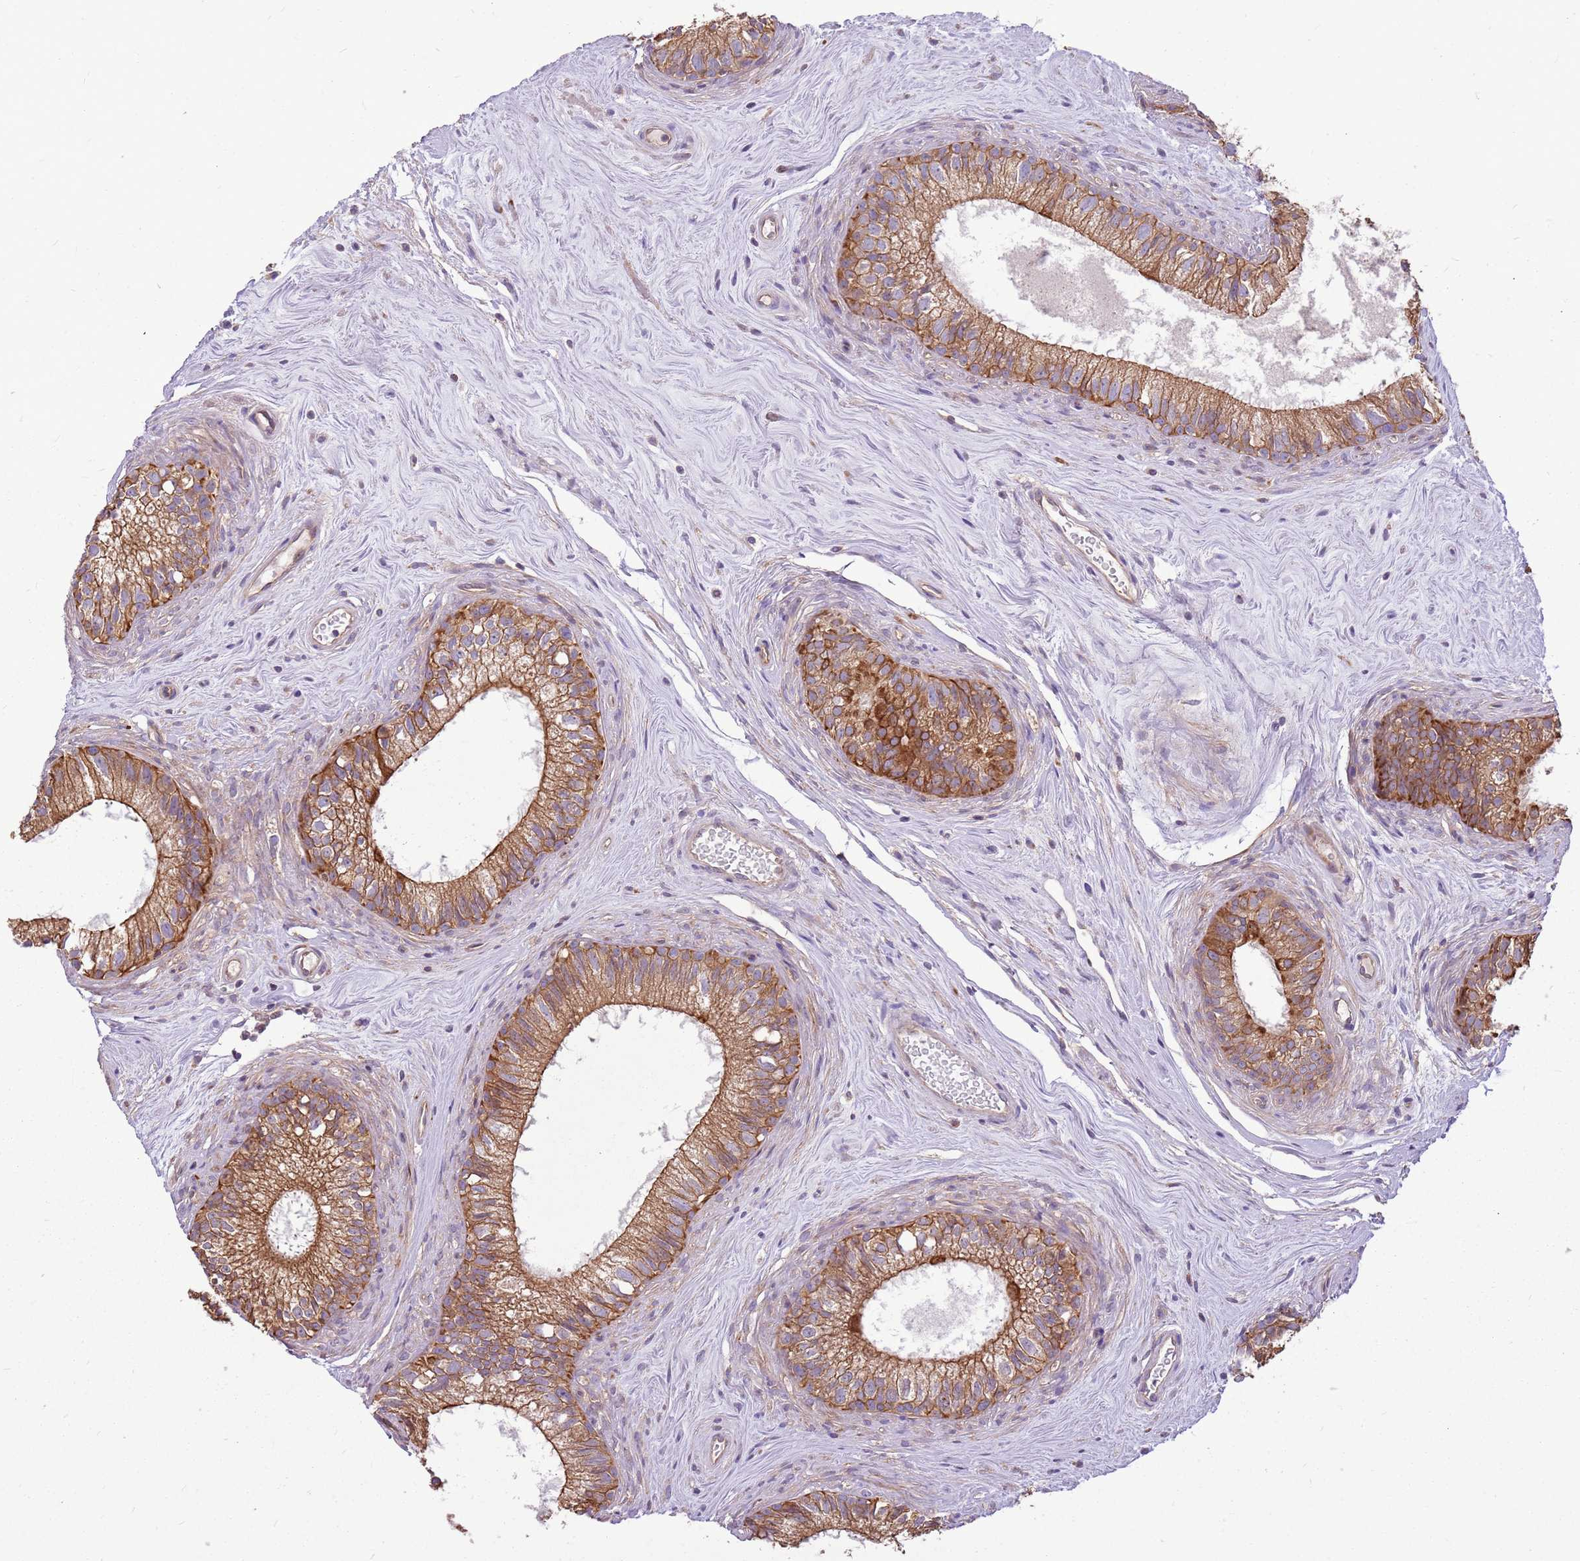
{"staining": {"intensity": "strong", "quantity": ">75%", "location": "cytoplasmic/membranous"}, "tissue": "epididymis", "cell_type": "Glandular cells", "image_type": "normal", "snomed": [{"axis": "morphology", "description": "Normal tissue, NOS"}, {"axis": "topography", "description": "Epididymis"}], "caption": "Glandular cells show strong cytoplasmic/membranous staining in about >75% of cells in normal epididymis. The protein of interest is stained brown, and the nuclei are stained in blue (DAB IHC with brightfield microscopy, high magnification).", "gene": "WASHC4", "patient": {"sex": "male", "age": 71}}